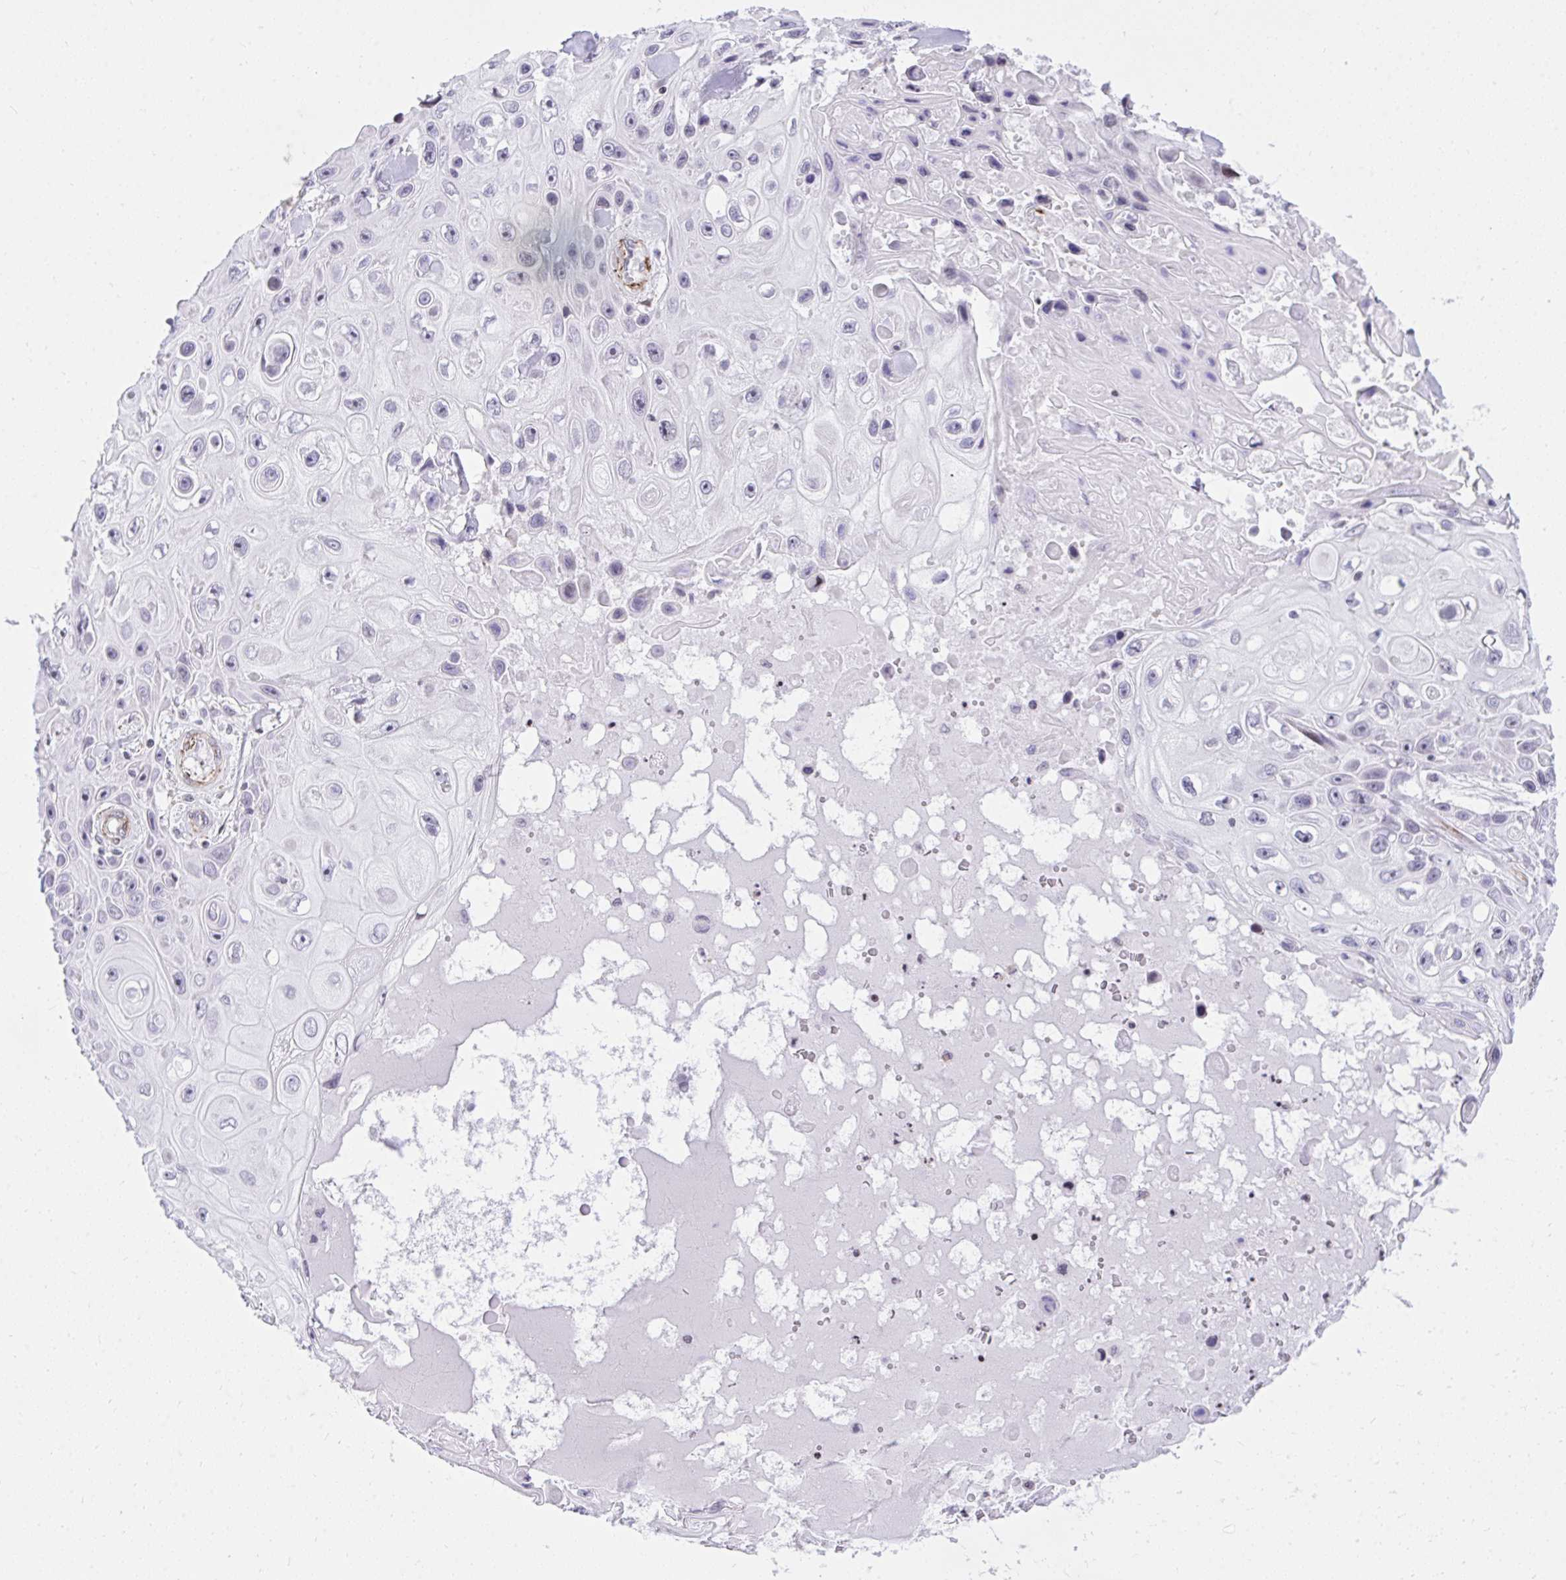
{"staining": {"intensity": "negative", "quantity": "none", "location": "none"}, "tissue": "skin cancer", "cell_type": "Tumor cells", "image_type": "cancer", "snomed": [{"axis": "morphology", "description": "Squamous cell carcinoma, NOS"}, {"axis": "topography", "description": "Skin"}], "caption": "Protein analysis of skin squamous cell carcinoma shows no significant staining in tumor cells.", "gene": "KCNN4", "patient": {"sex": "male", "age": 82}}